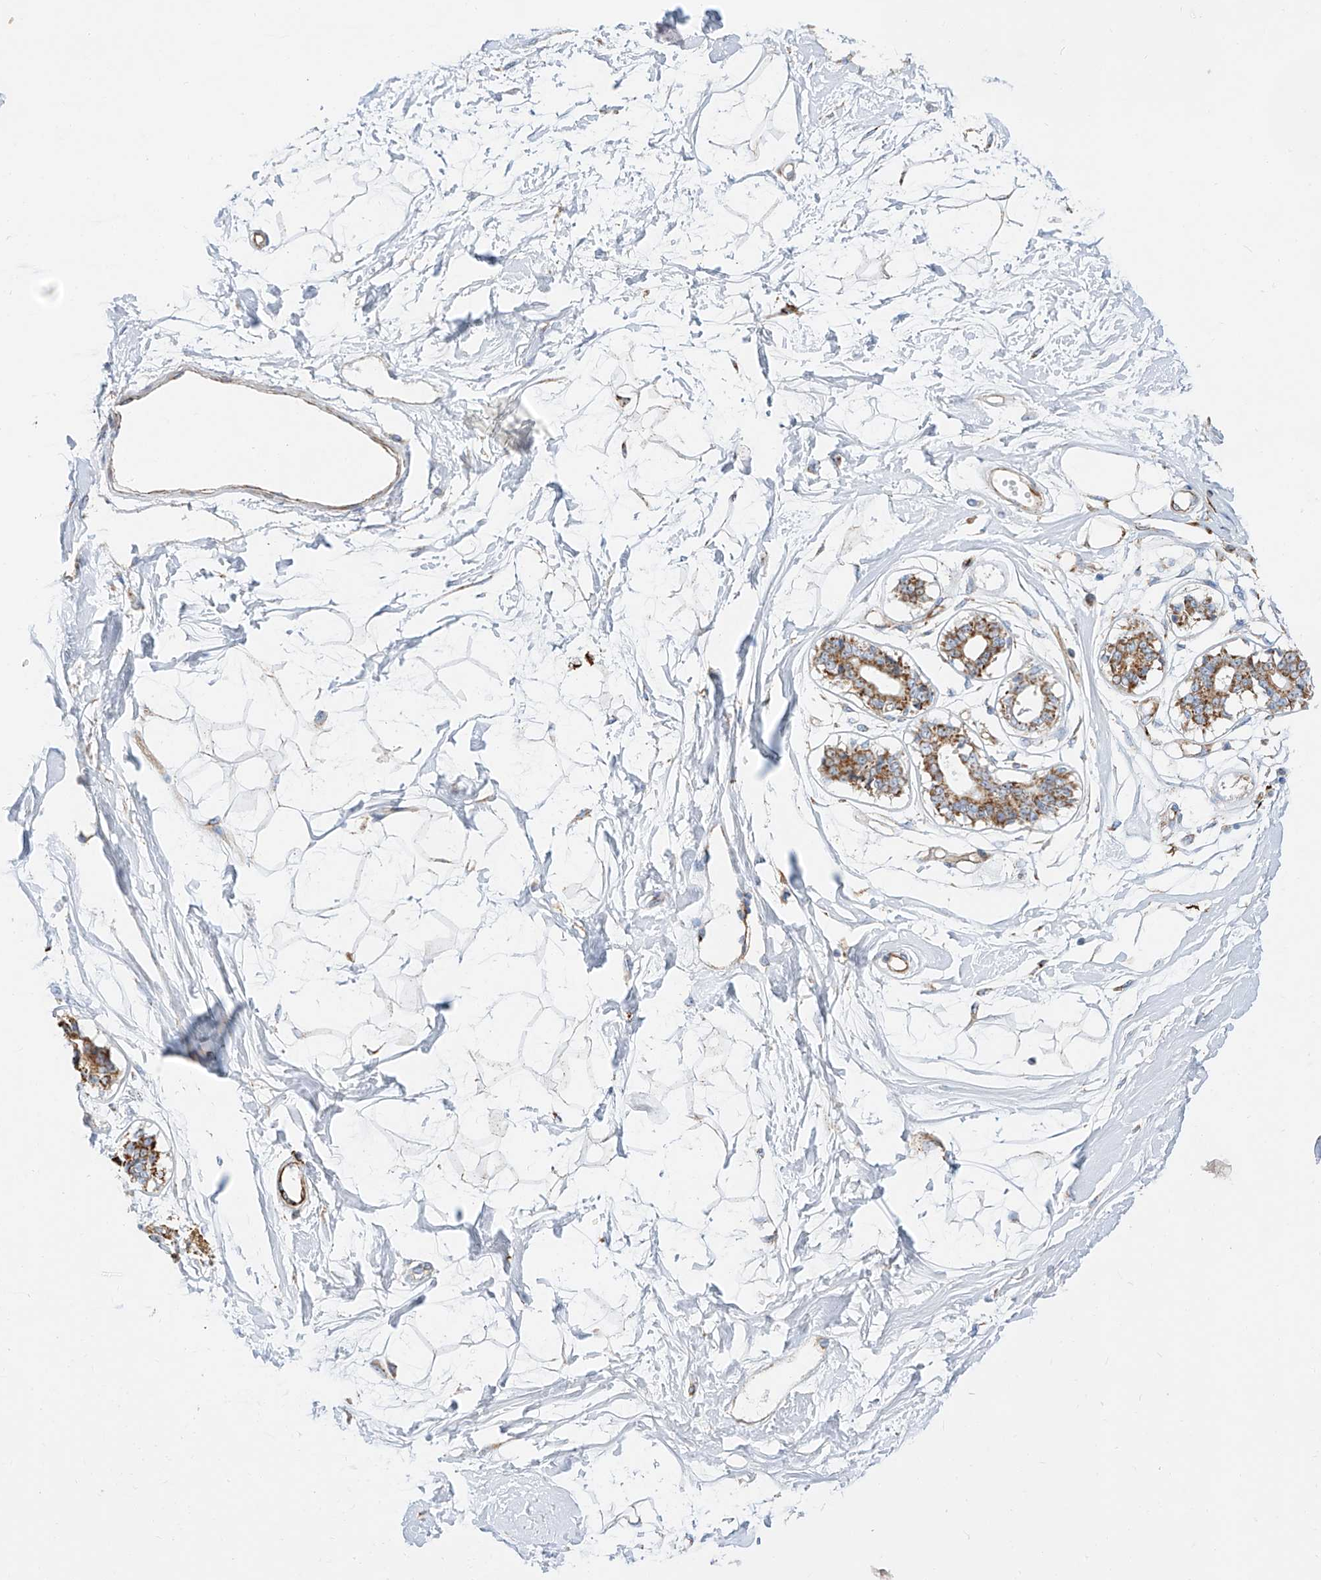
{"staining": {"intensity": "moderate", "quantity": "25%-75%", "location": "cytoplasmic/membranous"}, "tissue": "breast", "cell_type": "Adipocytes", "image_type": "normal", "snomed": [{"axis": "morphology", "description": "Normal tissue, NOS"}, {"axis": "topography", "description": "Breast"}], "caption": "Immunohistochemical staining of unremarkable breast reveals medium levels of moderate cytoplasmic/membranous positivity in about 25%-75% of adipocytes. The protein is shown in brown color, while the nuclei are stained blue.", "gene": "CST9", "patient": {"sex": "female", "age": 45}}